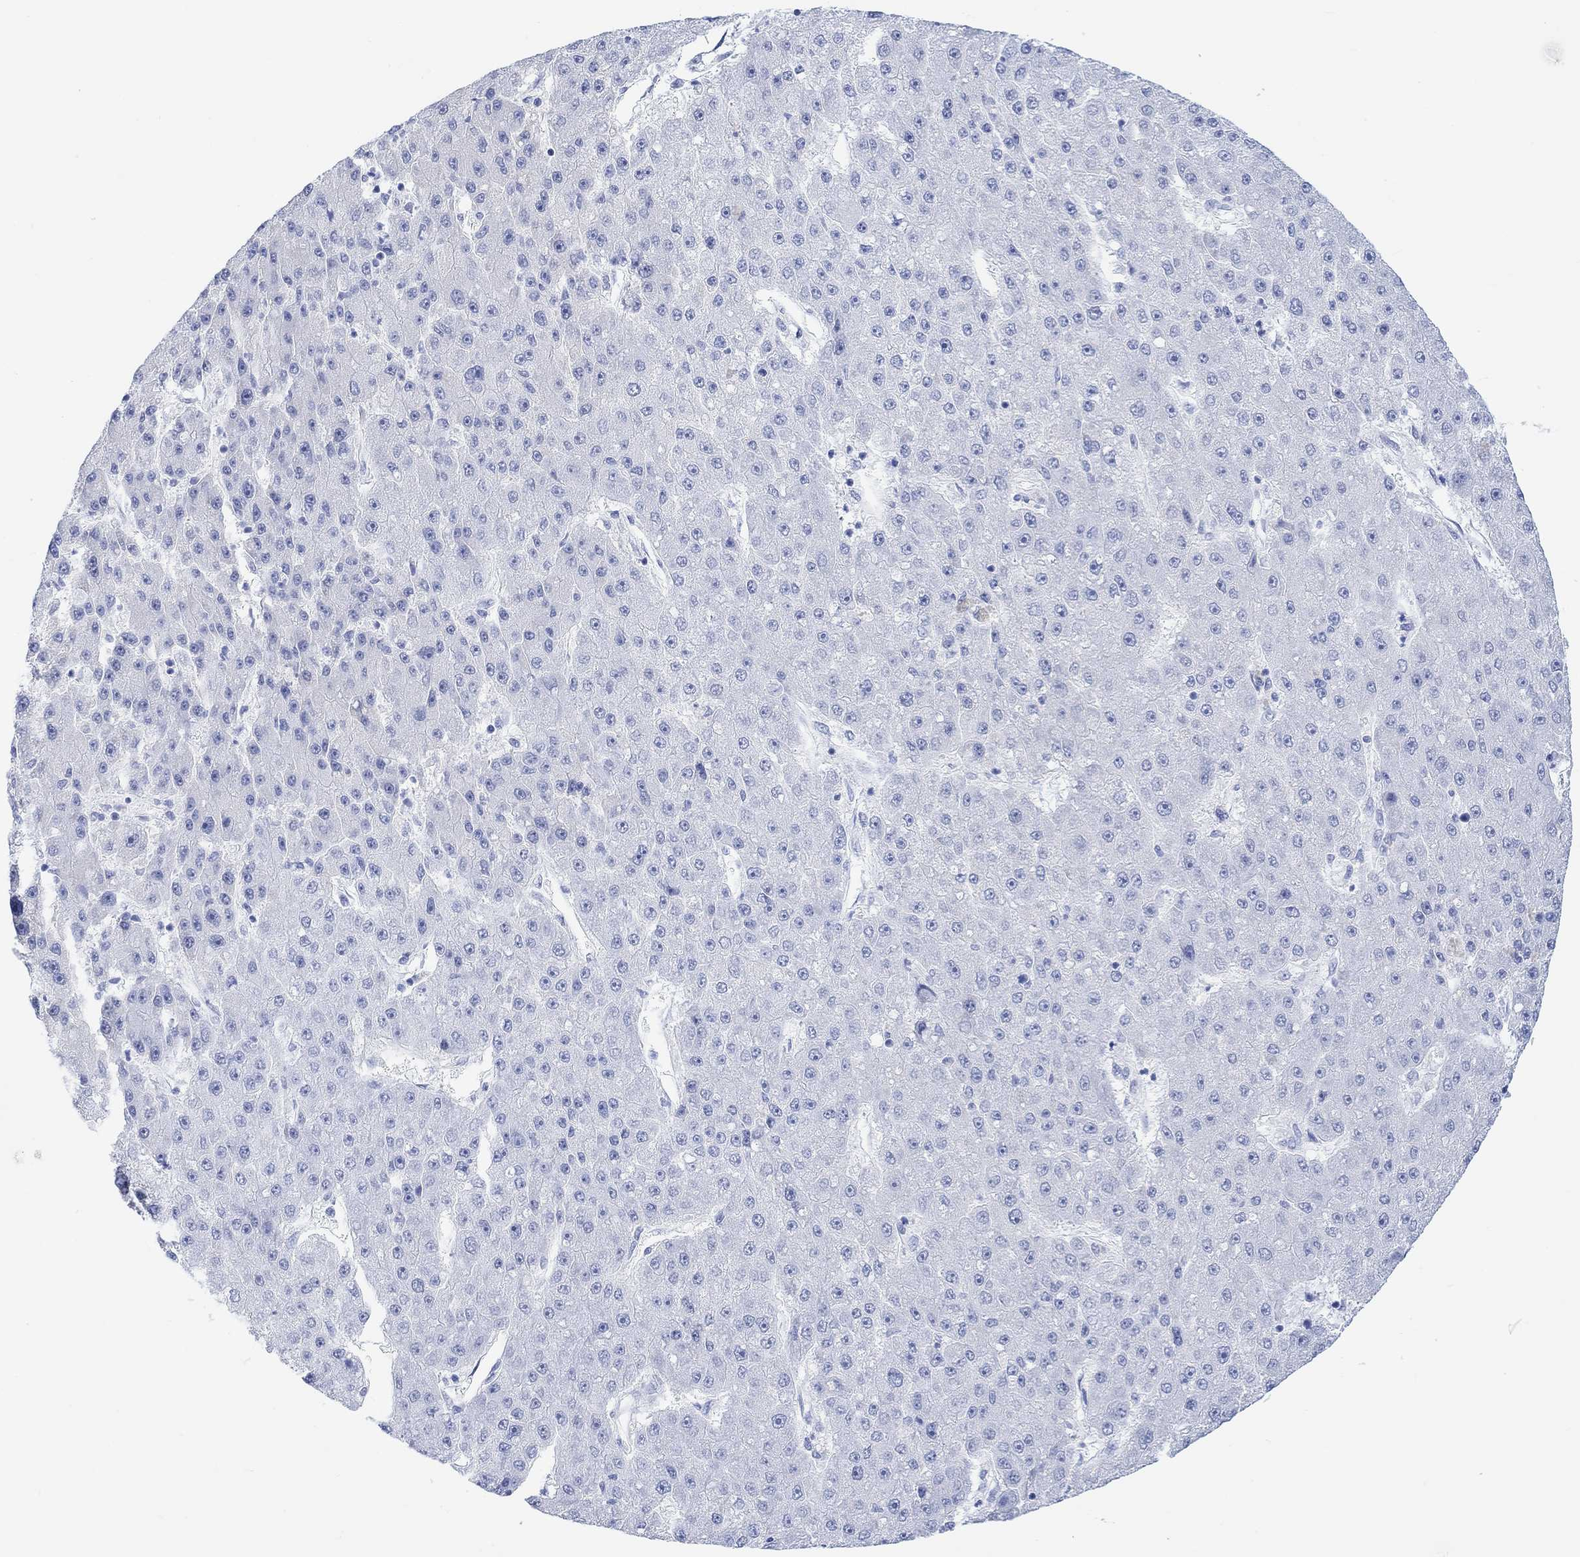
{"staining": {"intensity": "negative", "quantity": "none", "location": "none"}, "tissue": "liver cancer", "cell_type": "Tumor cells", "image_type": "cancer", "snomed": [{"axis": "morphology", "description": "Carcinoma, Hepatocellular, NOS"}, {"axis": "topography", "description": "Liver"}], "caption": "Immunohistochemistry (IHC) image of neoplastic tissue: liver cancer (hepatocellular carcinoma) stained with DAB (3,3'-diaminobenzidine) shows no significant protein expression in tumor cells.", "gene": "CALCA", "patient": {"sex": "male", "age": 67}}